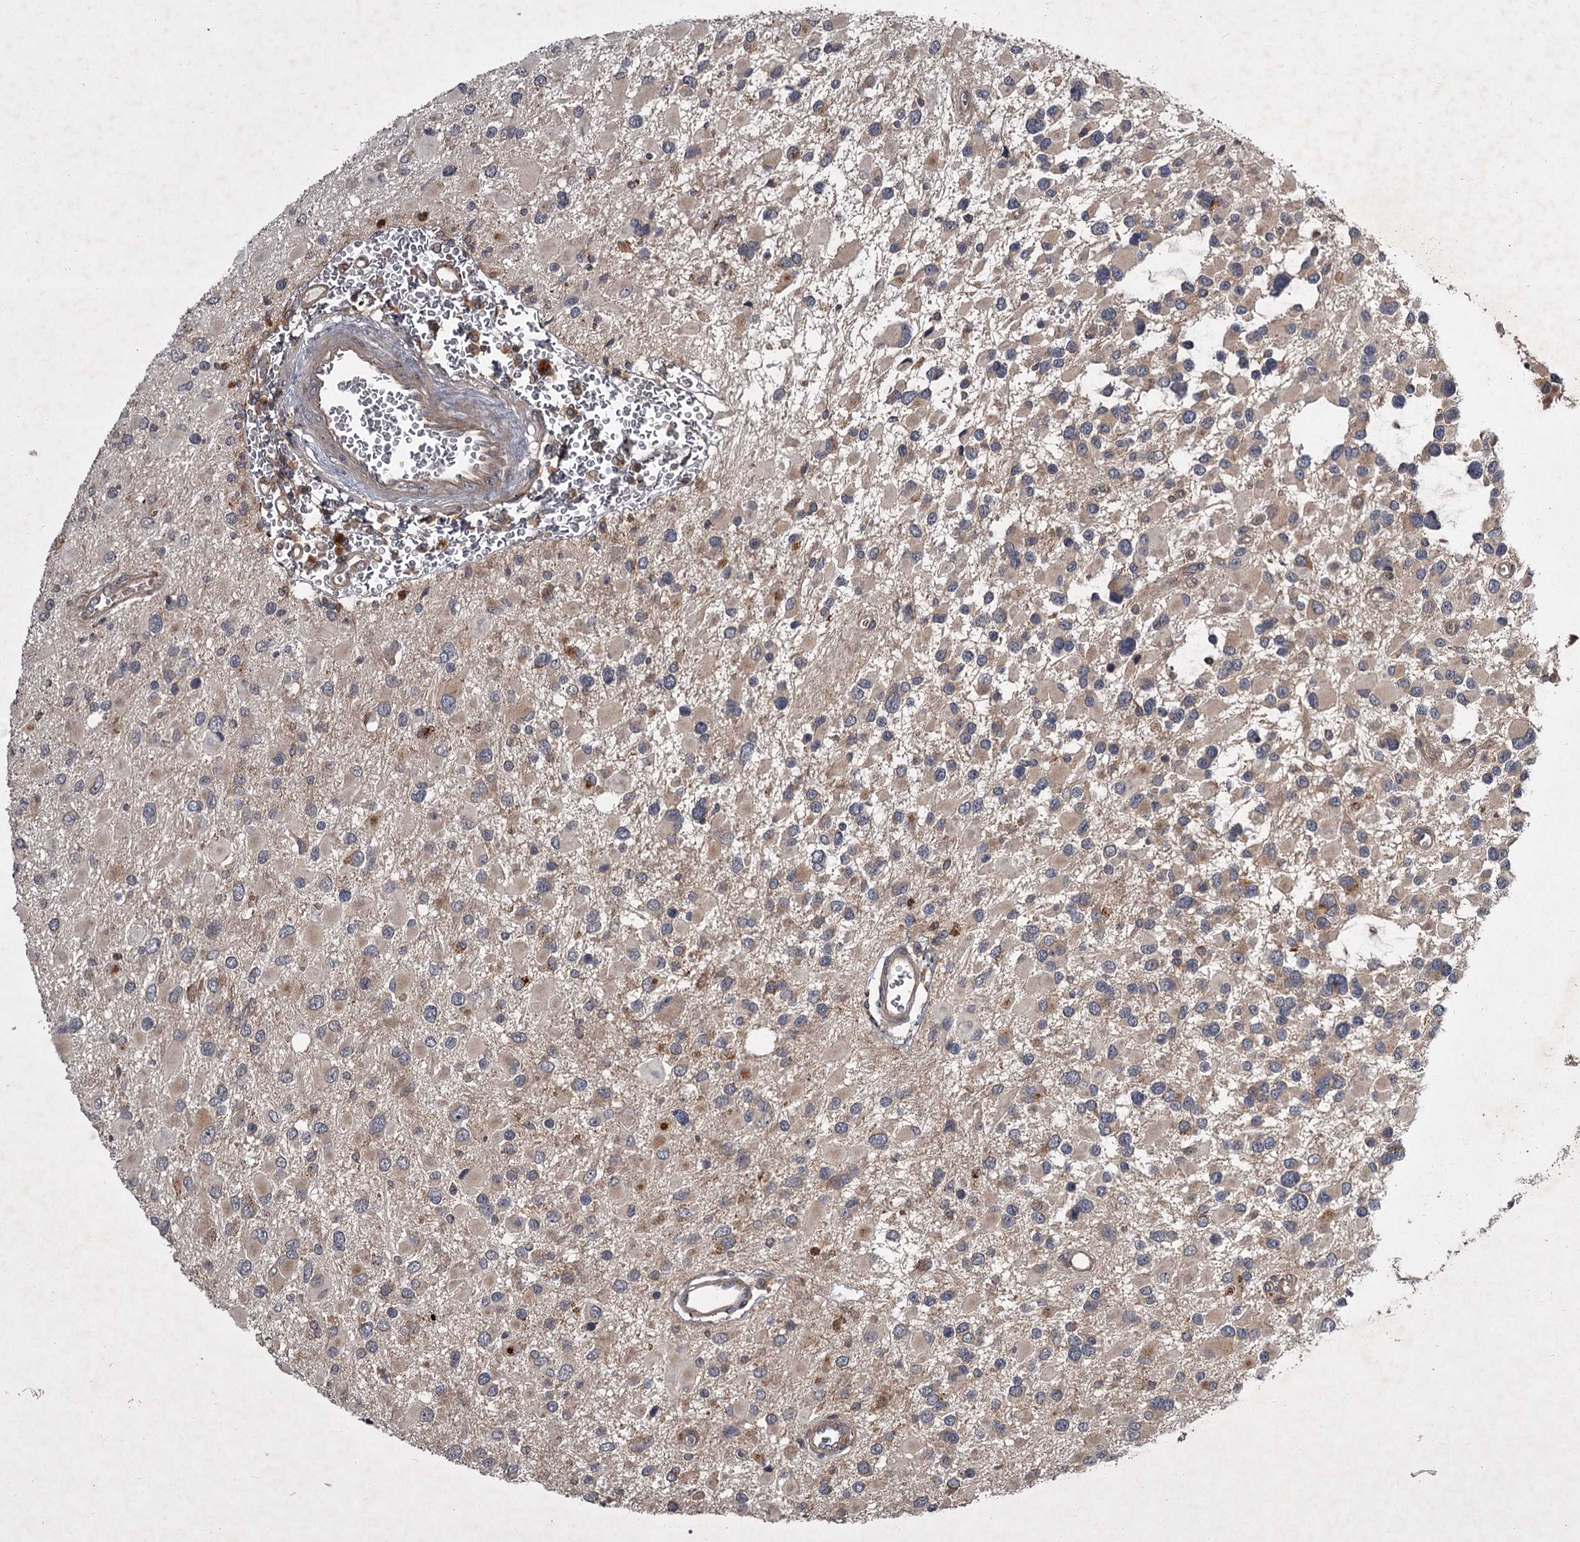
{"staining": {"intensity": "weak", "quantity": "<25%", "location": "cytoplasmic/membranous"}, "tissue": "glioma", "cell_type": "Tumor cells", "image_type": "cancer", "snomed": [{"axis": "morphology", "description": "Glioma, malignant, High grade"}, {"axis": "topography", "description": "Brain"}], "caption": "IHC photomicrograph of human glioma stained for a protein (brown), which exhibits no expression in tumor cells. (DAB (3,3'-diaminobenzidine) immunohistochemistry (IHC) visualized using brightfield microscopy, high magnification).", "gene": "UNC93B1", "patient": {"sex": "male", "age": 53}}